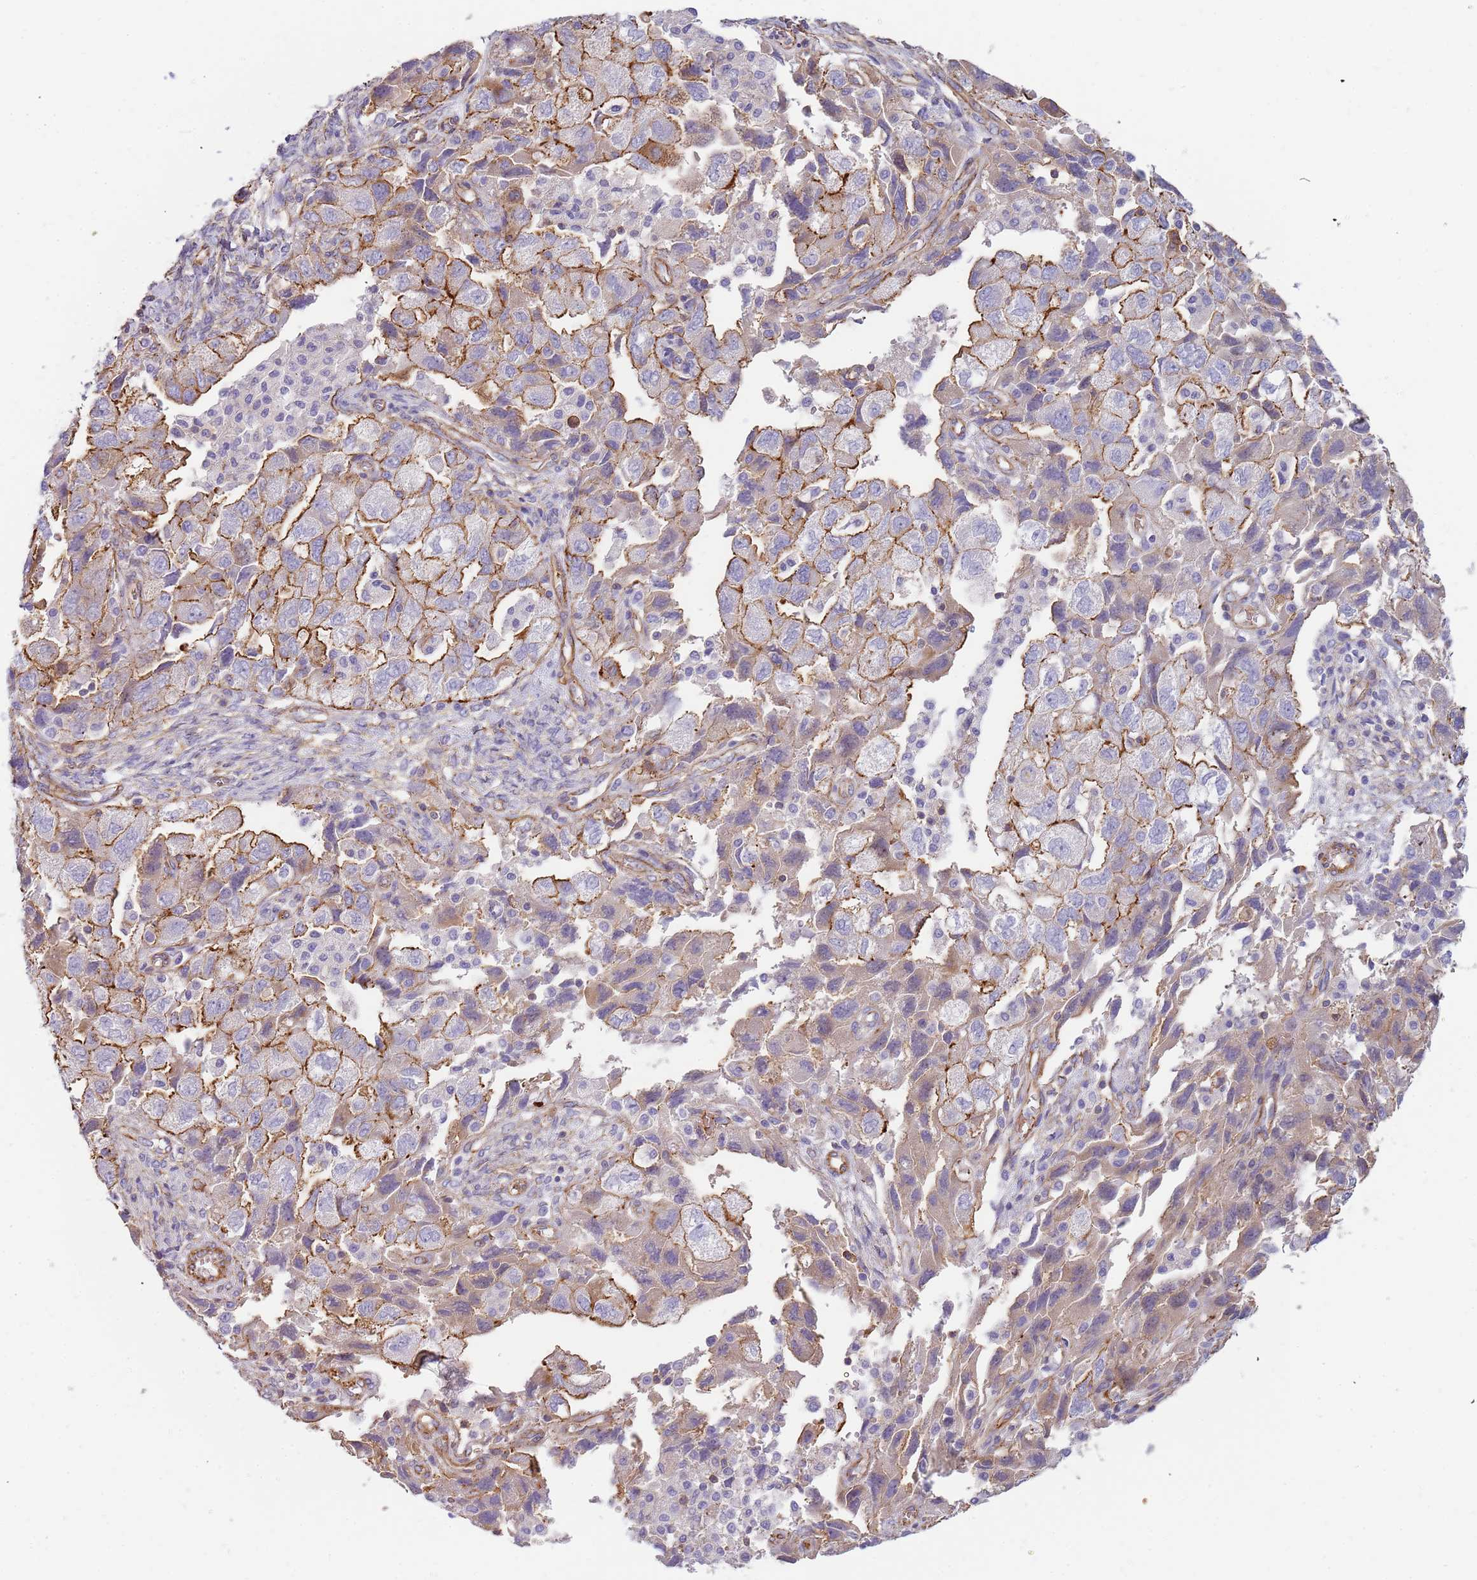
{"staining": {"intensity": "moderate", "quantity": ">75%", "location": "cytoplasmic/membranous"}, "tissue": "ovarian cancer", "cell_type": "Tumor cells", "image_type": "cancer", "snomed": [{"axis": "morphology", "description": "Carcinoma, NOS"}, {"axis": "morphology", "description": "Cystadenocarcinoma, serous, NOS"}, {"axis": "topography", "description": "Ovary"}], "caption": "Ovarian cancer stained for a protein (brown) displays moderate cytoplasmic/membranous positive expression in approximately >75% of tumor cells.", "gene": "GFRAL", "patient": {"sex": "female", "age": 69}}